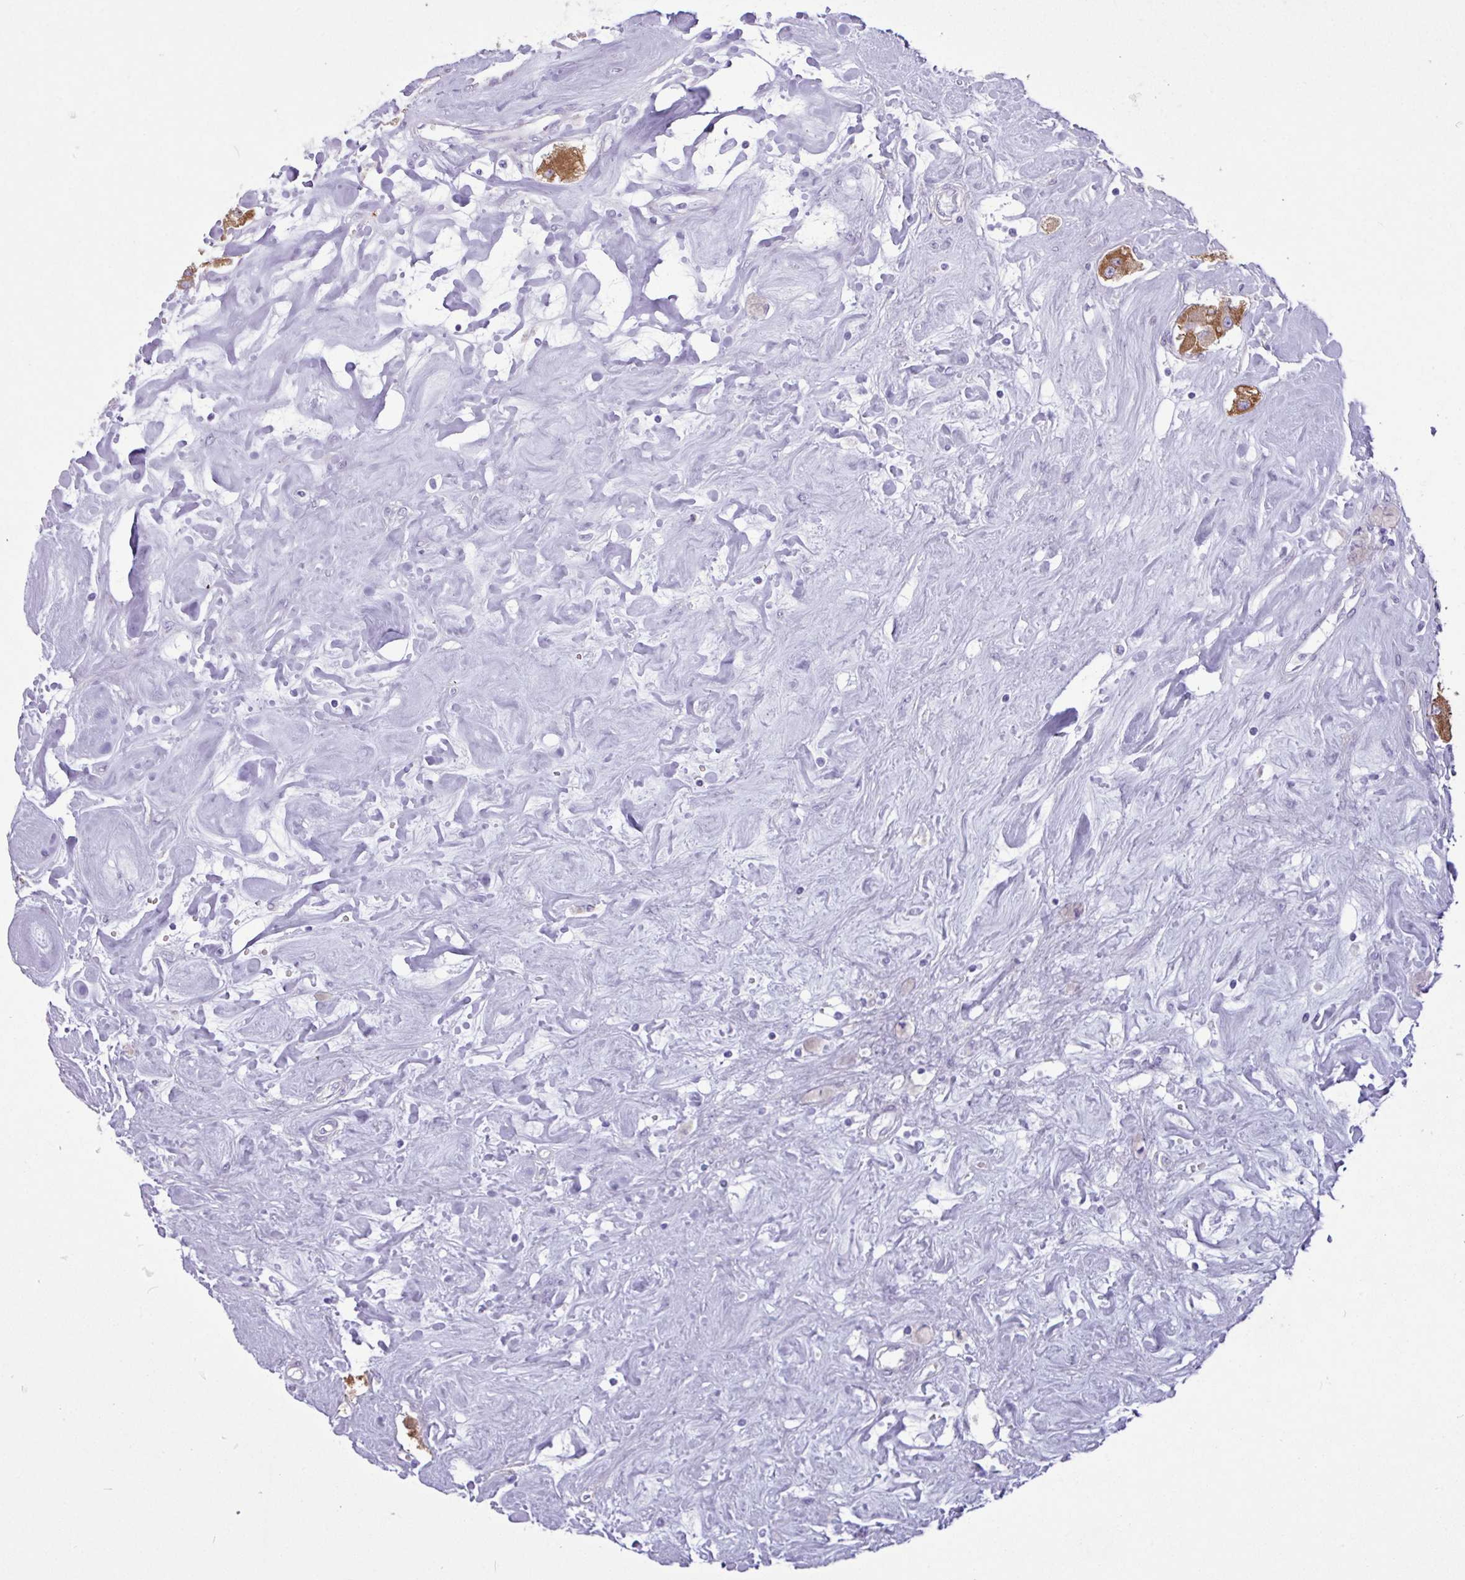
{"staining": {"intensity": "moderate", "quantity": ">75%", "location": "cytoplasmic/membranous"}, "tissue": "carcinoid", "cell_type": "Tumor cells", "image_type": "cancer", "snomed": [{"axis": "morphology", "description": "Carcinoid, malignant, NOS"}, {"axis": "topography", "description": "Pancreas"}], "caption": "An IHC micrograph of neoplastic tissue is shown. Protein staining in brown labels moderate cytoplasmic/membranous positivity in malignant carcinoid within tumor cells.", "gene": "SLC38A1", "patient": {"sex": "male", "age": 41}}